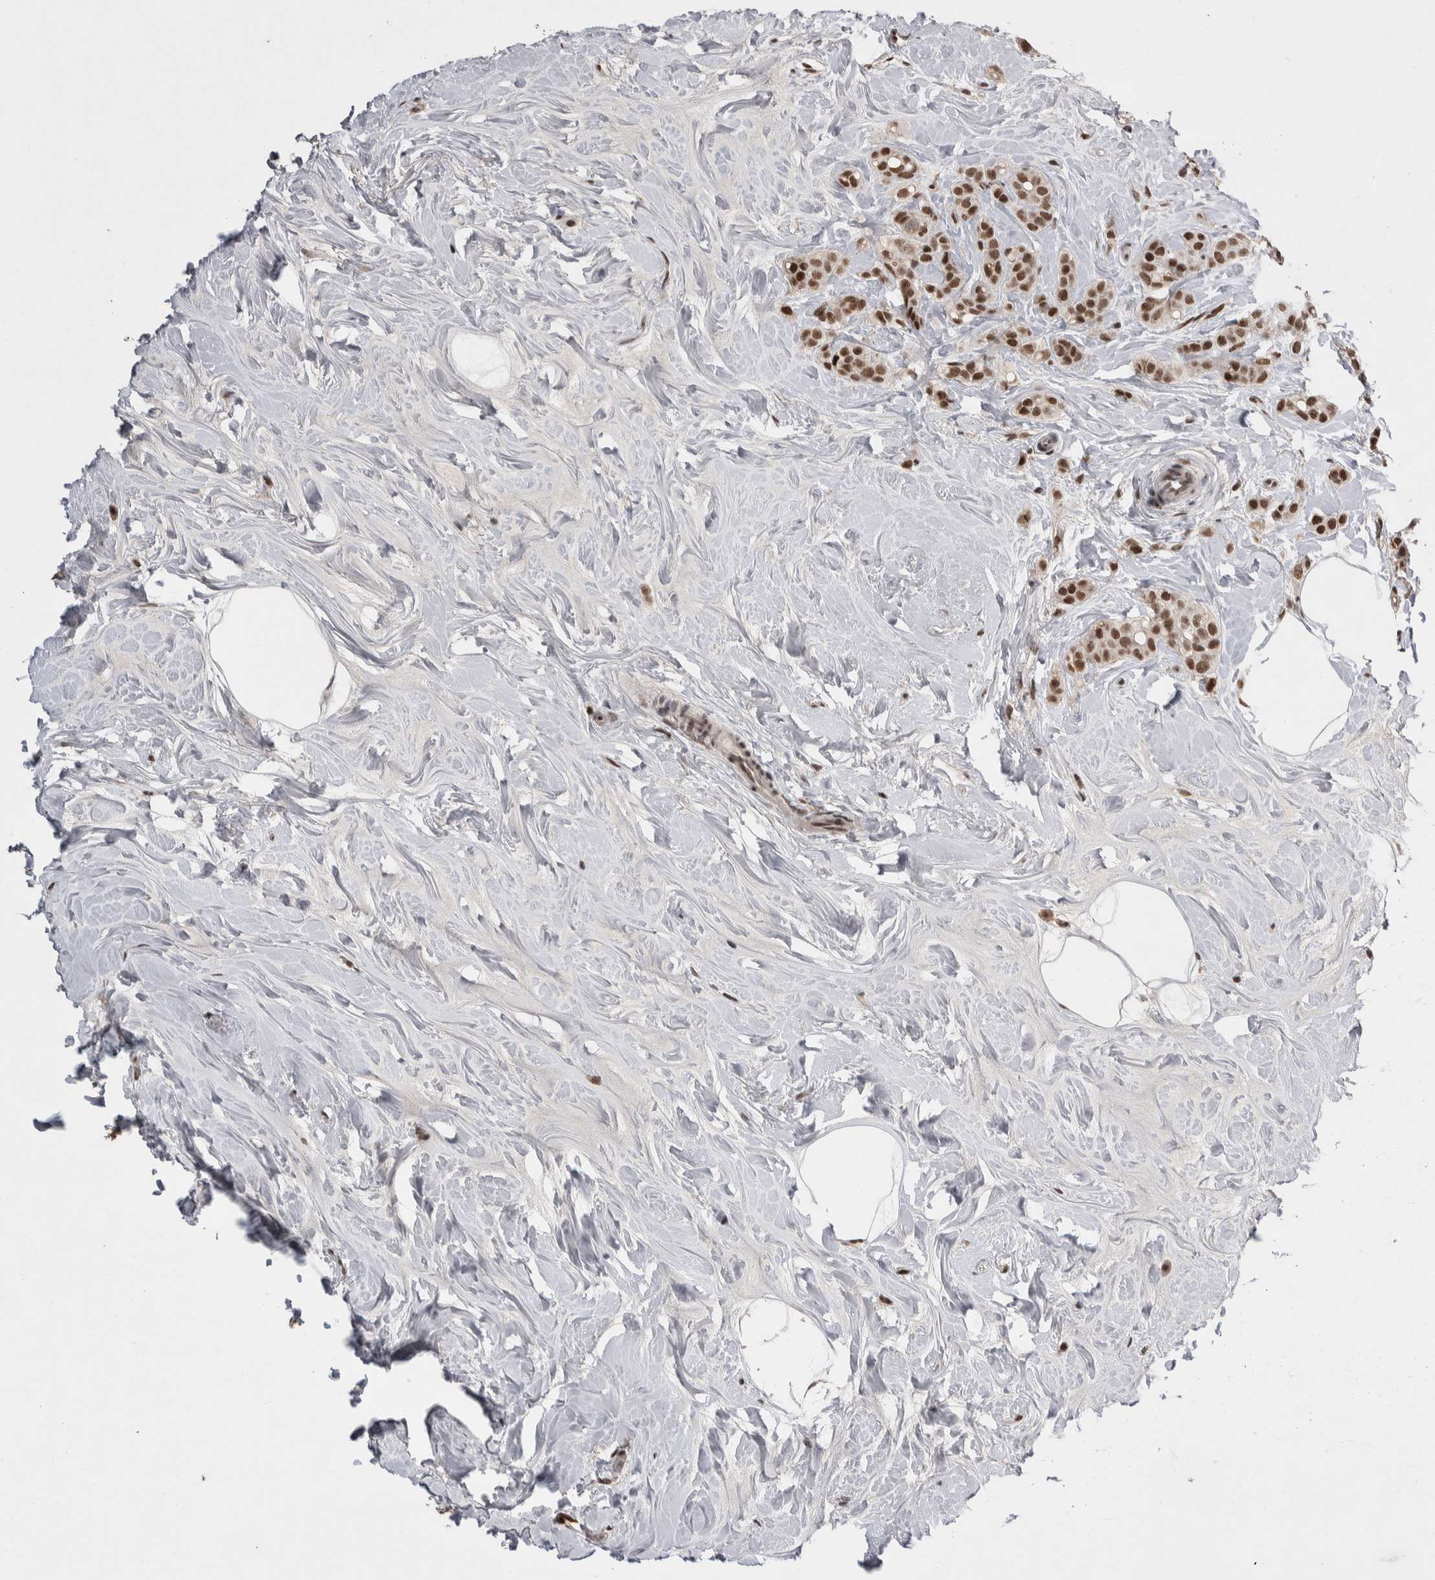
{"staining": {"intensity": "strong", "quantity": ">75%", "location": "nuclear"}, "tissue": "breast cancer", "cell_type": "Tumor cells", "image_type": "cancer", "snomed": [{"axis": "morphology", "description": "Lobular carcinoma, in situ"}, {"axis": "morphology", "description": "Lobular carcinoma"}, {"axis": "topography", "description": "Breast"}], "caption": "Protein staining by IHC displays strong nuclear staining in about >75% of tumor cells in breast cancer. (DAB IHC with brightfield microscopy, high magnification).", "gene": "DMTF1", "patient": {"sex": "female", "age": 41}}